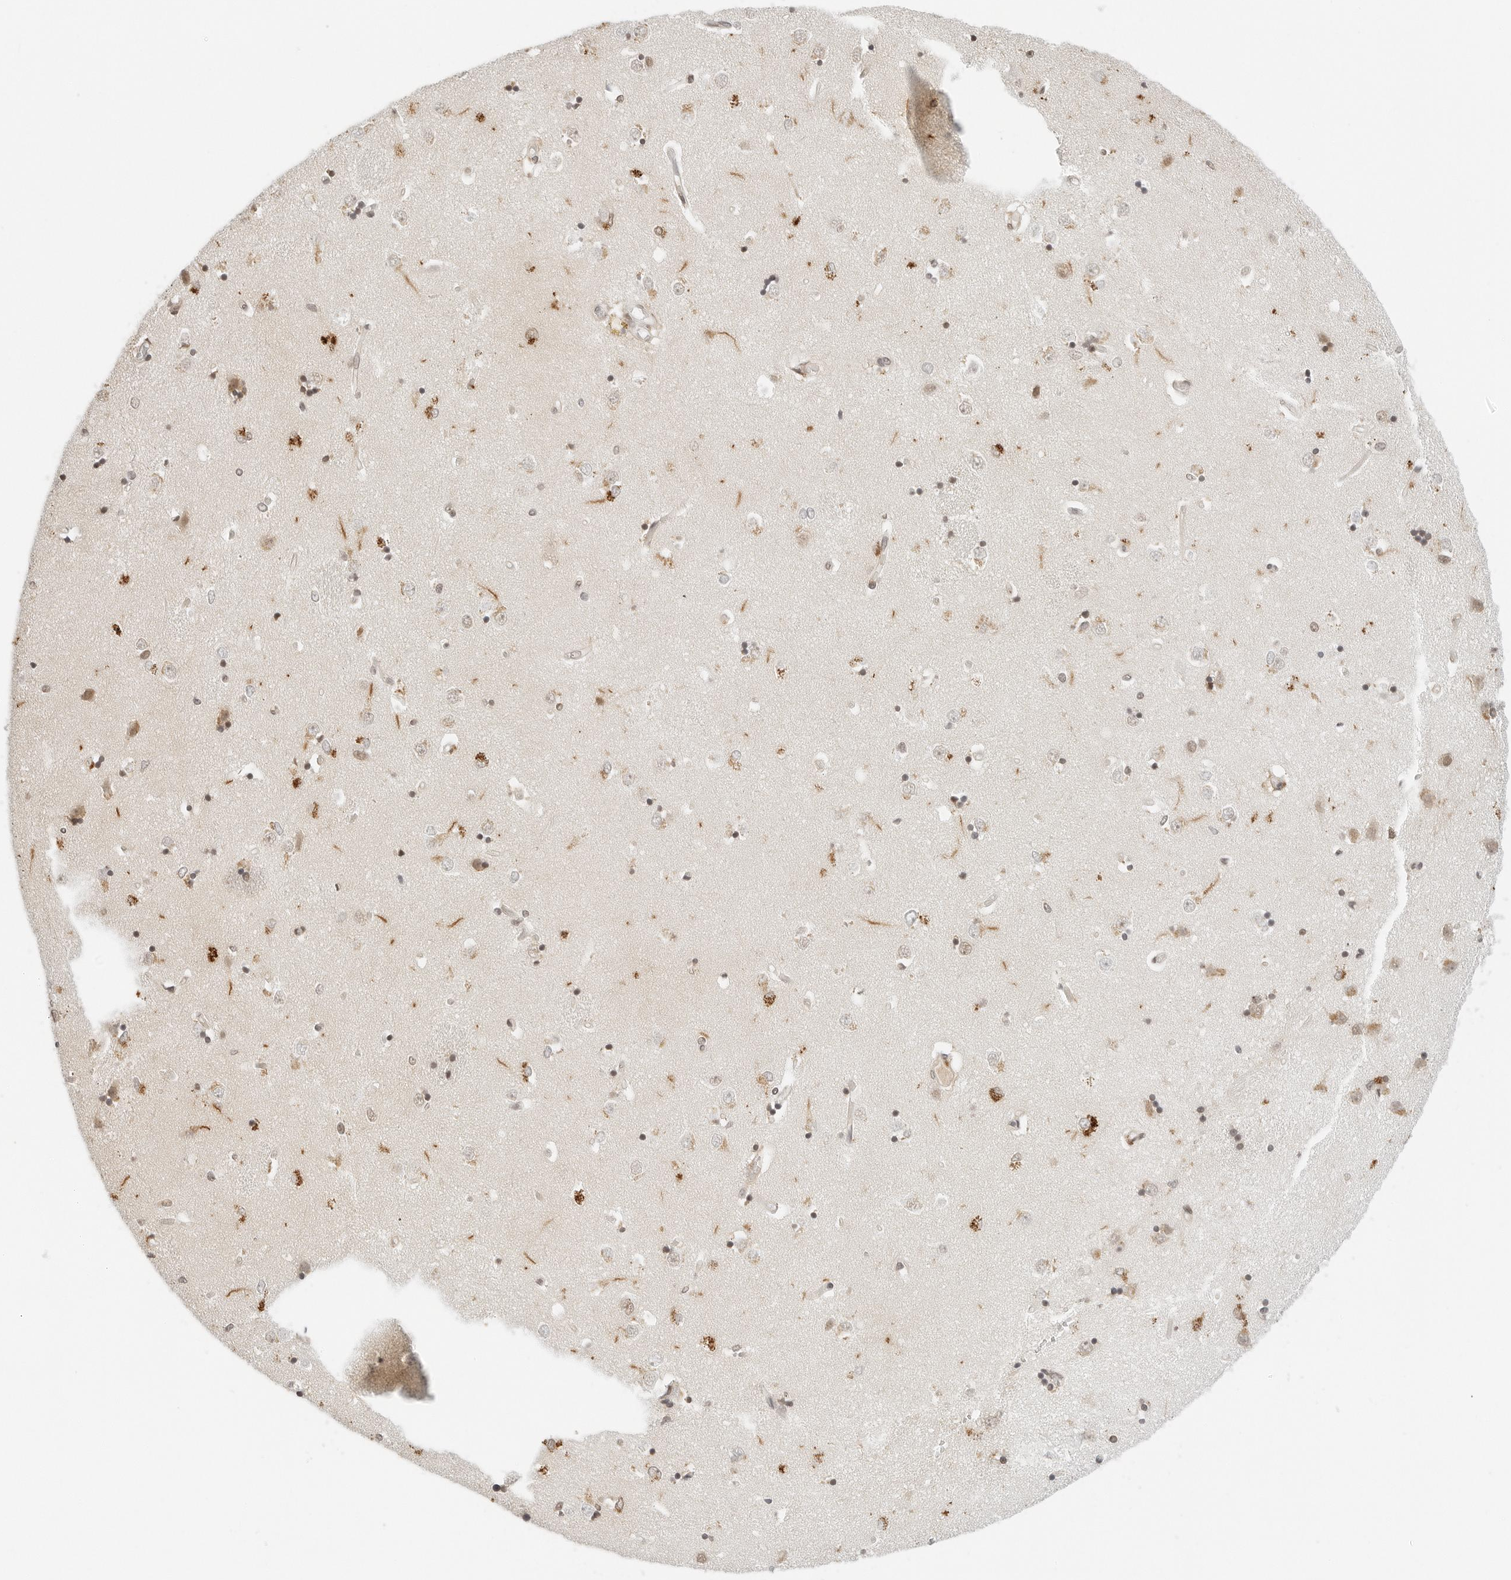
{"staining": {"intensity": "moderate", "quantity": "25%-75%", "location": "cytoplasmic/membranous,nuclear"}, "tissue": "caudate", "cell_type": "Glial cells", "image_type": "normal", "snomed": [{"axis": "morphology", "description": "Normal tissue, NOS"}, {"axis": "topography", "description": "Lateral ventricle wall"}], "caption": "Glial cells reveal medium levels of moderate cytoplasmic/membranous,nuclear positivity in about 25%-75% of cells in benign caudate. The protein of interest is shown in brown color, while the nuclei are stained blue.", "gene": "NEO1", "patient": {"sex": "male", "age": 45}}